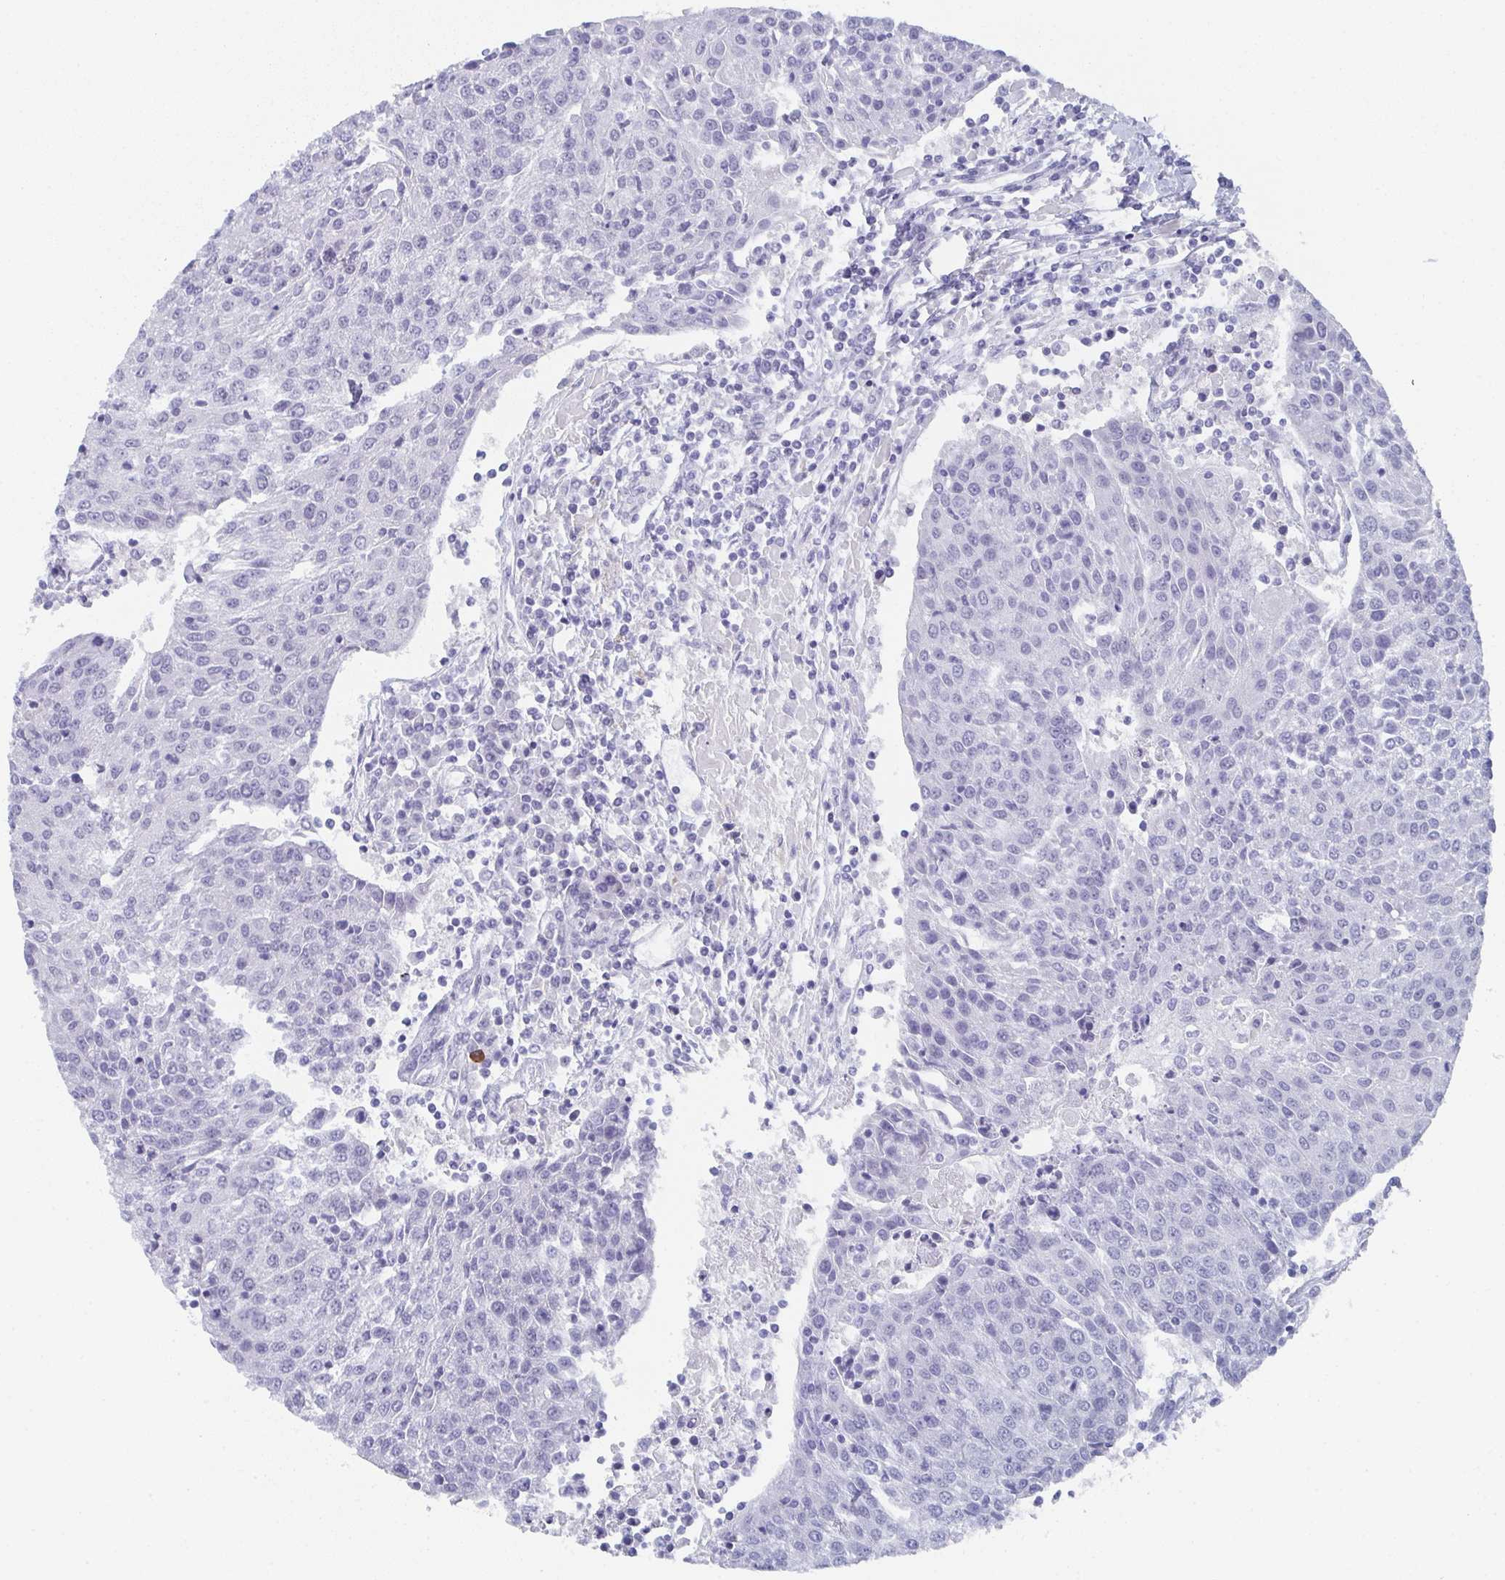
{"staining": {"intensity": "negative", "quantity": "none", "location": "none"}, "tissue": "urothelial cancer", "cell_type": "Tumor cells", "image_type": "cancer", "snomed": [{"axis": "morphology", "description": "Urothelial carcinoma, High grade"}, {"axis": "topography", "description": "Urinary bladder"}], "caption": "High-grade urothelial carcinoma stained for a protein using immunohistochemistry displays no positivity tumor cells.", "gene": "DYDC2", "patient": {"sex": "female", "age": 85}}